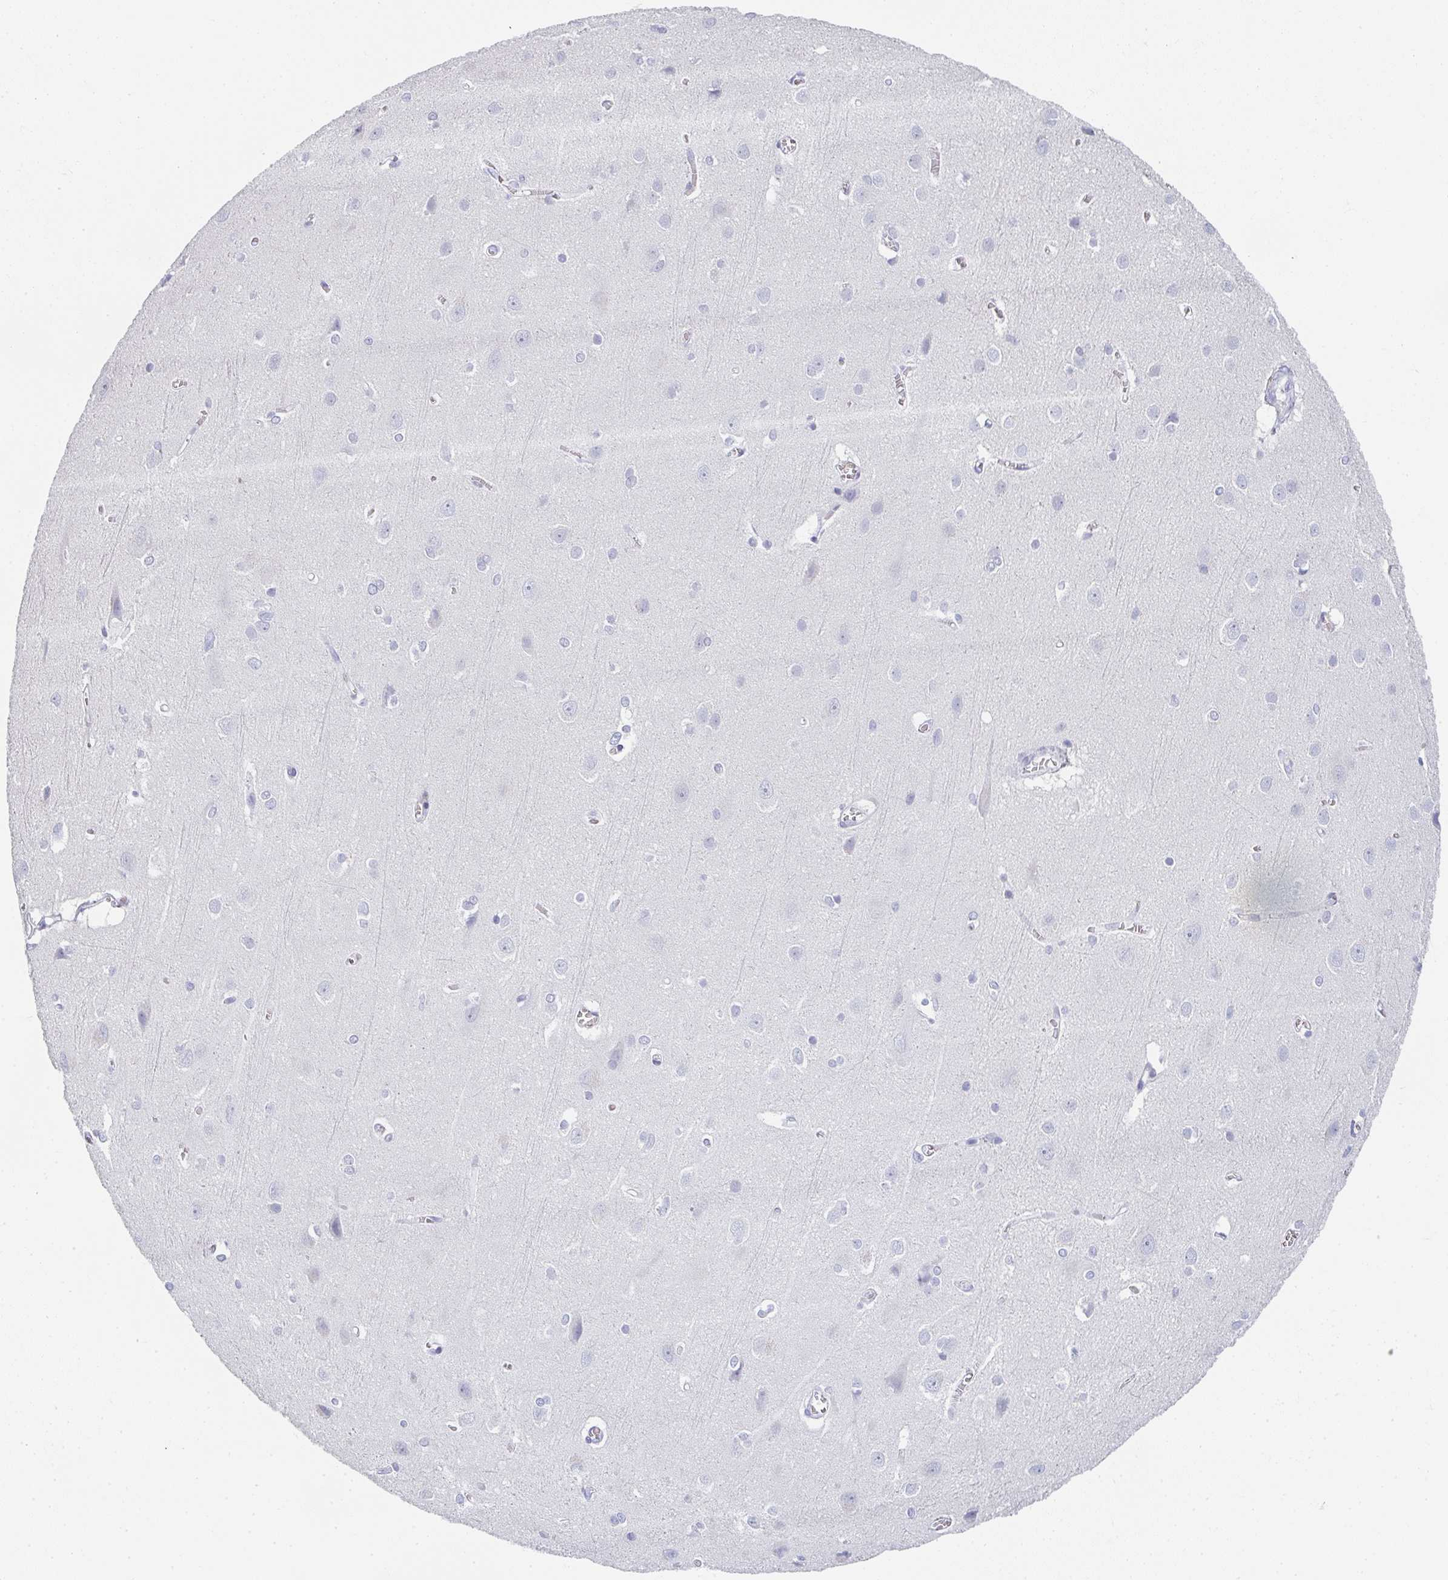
{"staining": {"intensity": "negative", "quantity": "none", "location": "none"}, "tissue": "cerebral cortex", "cell_type": "Endothelial cells", "image_type": "normal", "snomed": [{"axis": "morphology", "description": "Normal tissue, NOS"}, {"axis": "topography", "description": "Cerebral cortex"}], "caption": "This is an immunohistochemistry photomicrograph of benign human cerebral cortex. There is no staining in endothelial cells.", "gene": "NEU2", "patient": {"sex": "male", "age": 37}}